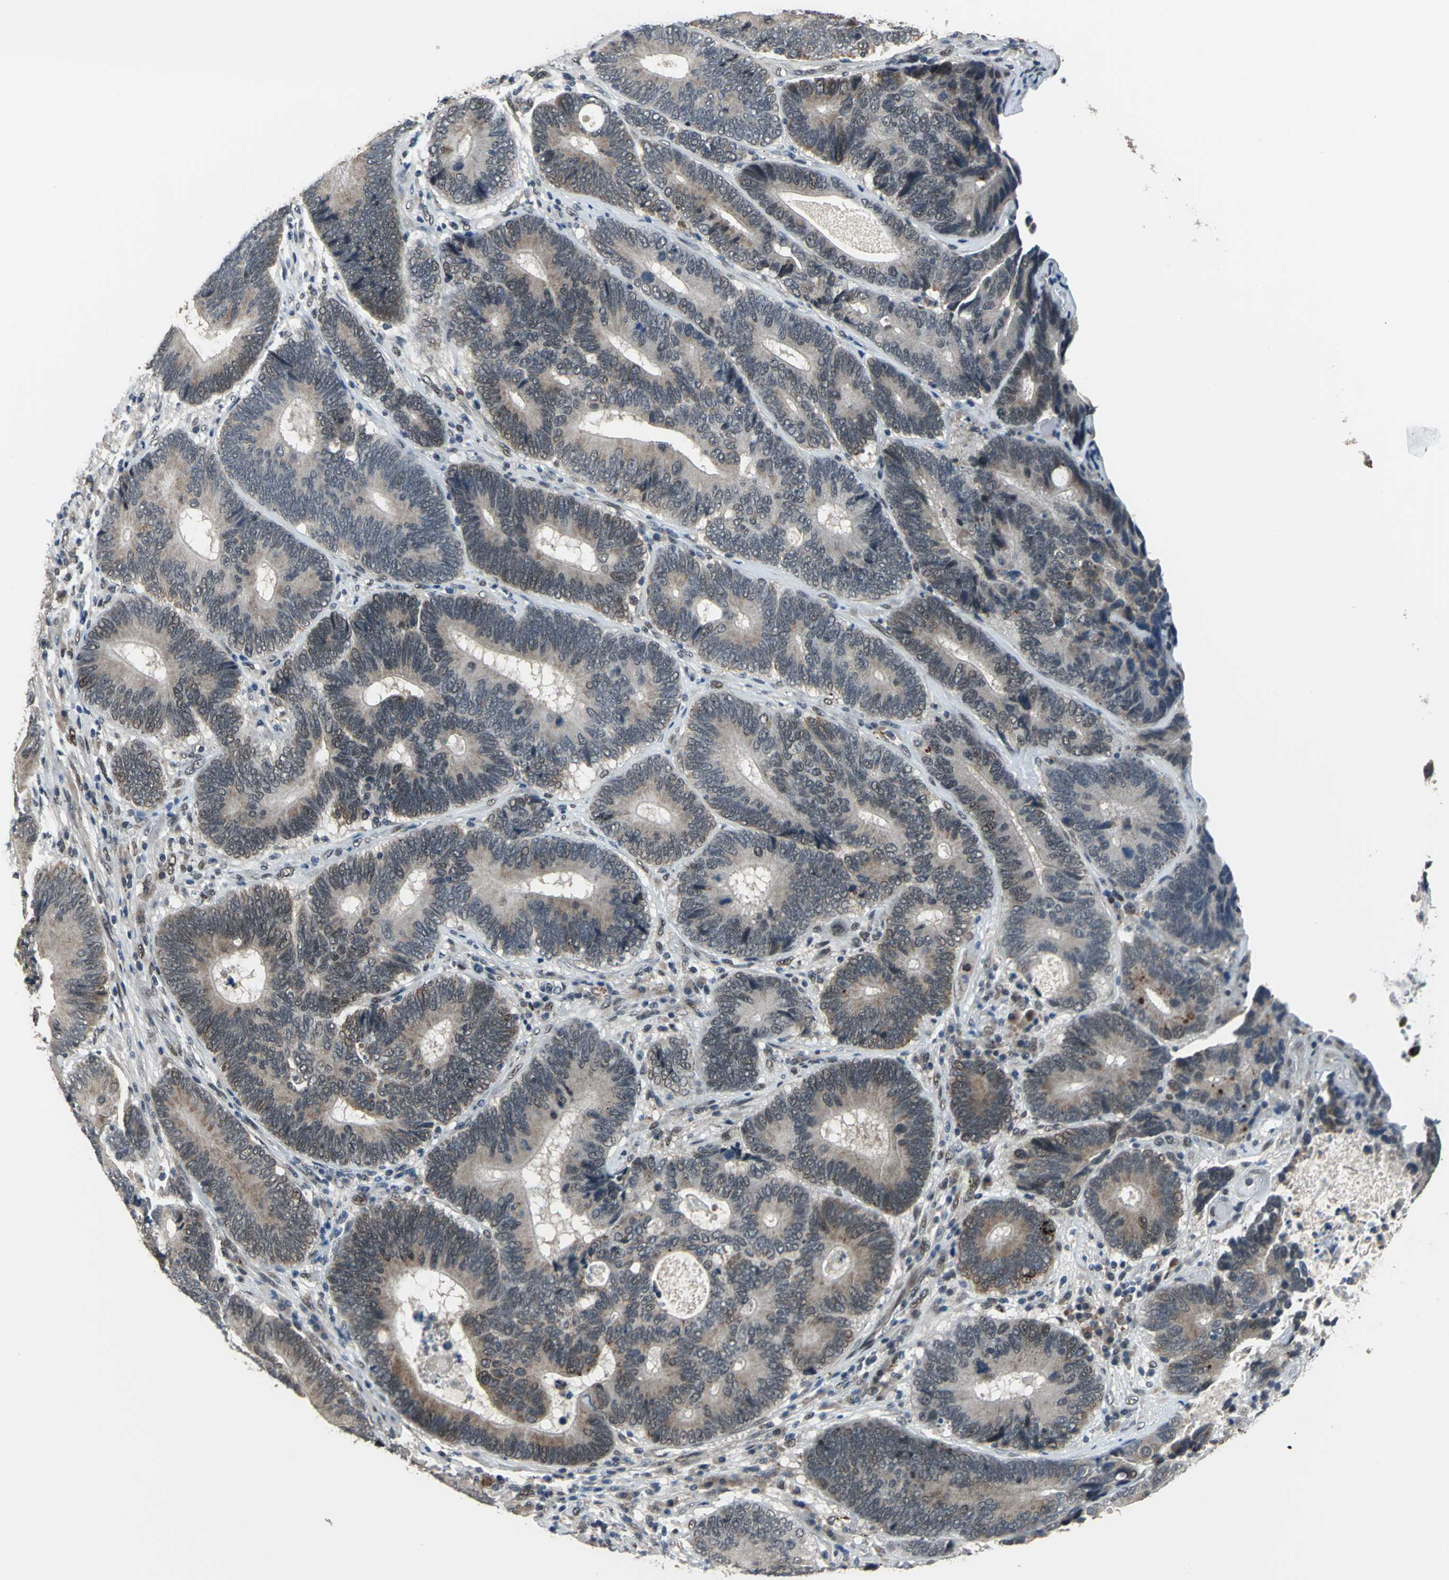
{"staining": {"intensity": "weak", "quantity": "25%-75%", "location": "cytoplasmic/membranous,nuclear"}, "tissue": "colorectal cancer", "cell_type": "Tumor cells", "image_type": "cancer", "snomed": [{"axis": "morphology", "description": "Adenocarcinoma, NOS"}, {"axis": "topography", "description": "Colon"}], "caption": "IHC micrograph of neoplastic tissue: colorectal adenocarcinoma stained using immunohistochemistry (IHC) reveals low levels of weak protein expression localized specifically in the cytoplasmic/membranous and nuclear of tumor cells, appearing as a cytoplasmic/membranous and nuclear brown color.", "gene": "ELF2", "patient": {"sex": "female", "age": 78}}